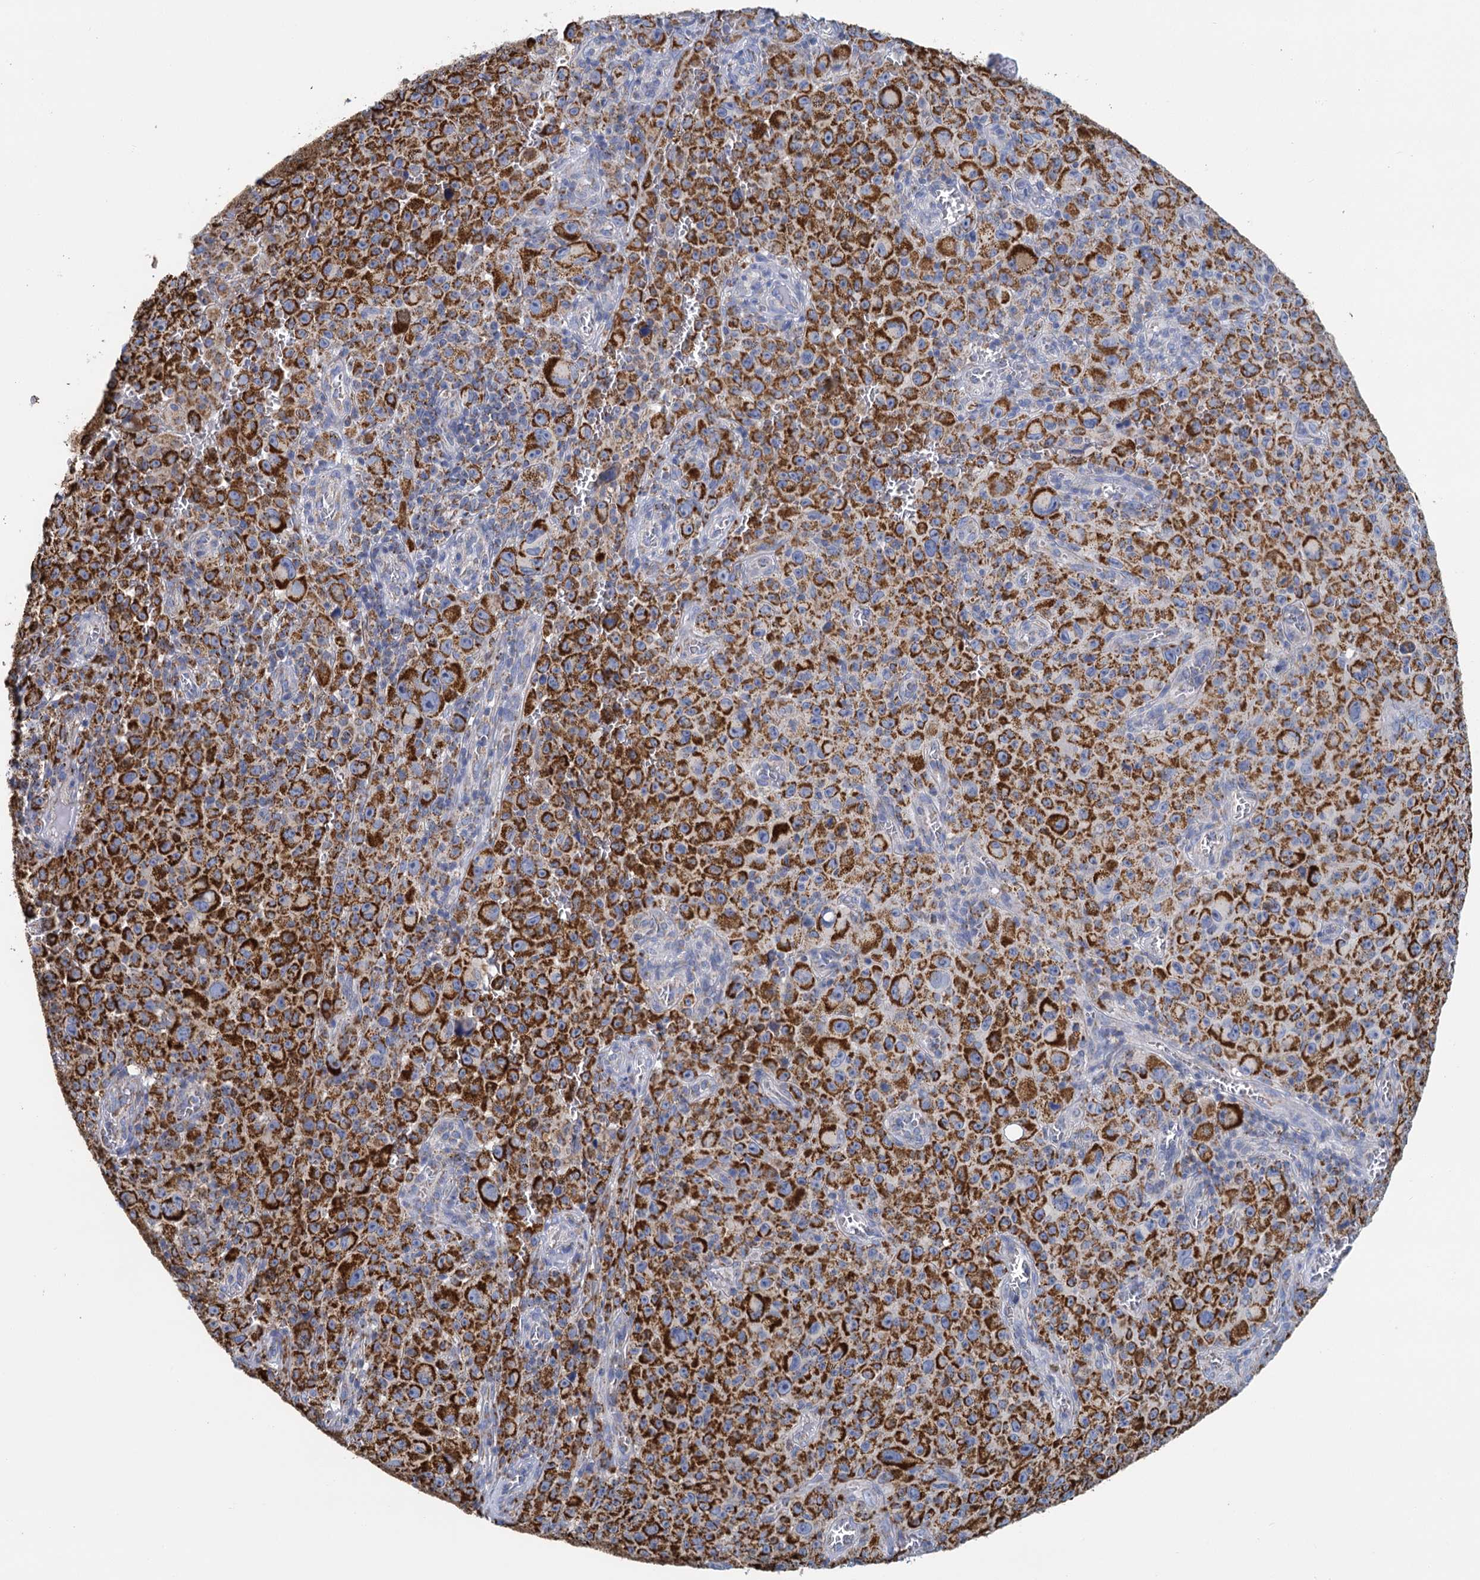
{"staining": {"intensity": "strong", "quantity": ">75%", "location": "cytoplasmic/membranous"}, "tissue": "melanoma", "cell_type": "Tumor cells", "image_type": "cancer", "snomed": [{"axis": "morphology", "description": "Malignant melanoma, NOS"}, {"axis": "topography", "description": "Skin"}], "caption": "Melanoma stained with immunohistochemistry (IHC) displays strong cytoplasmic/membranous expression in approximately >75% of tumor cells.", "gene": "CCP110", "patient": {"sex": "female", "age": 82}}